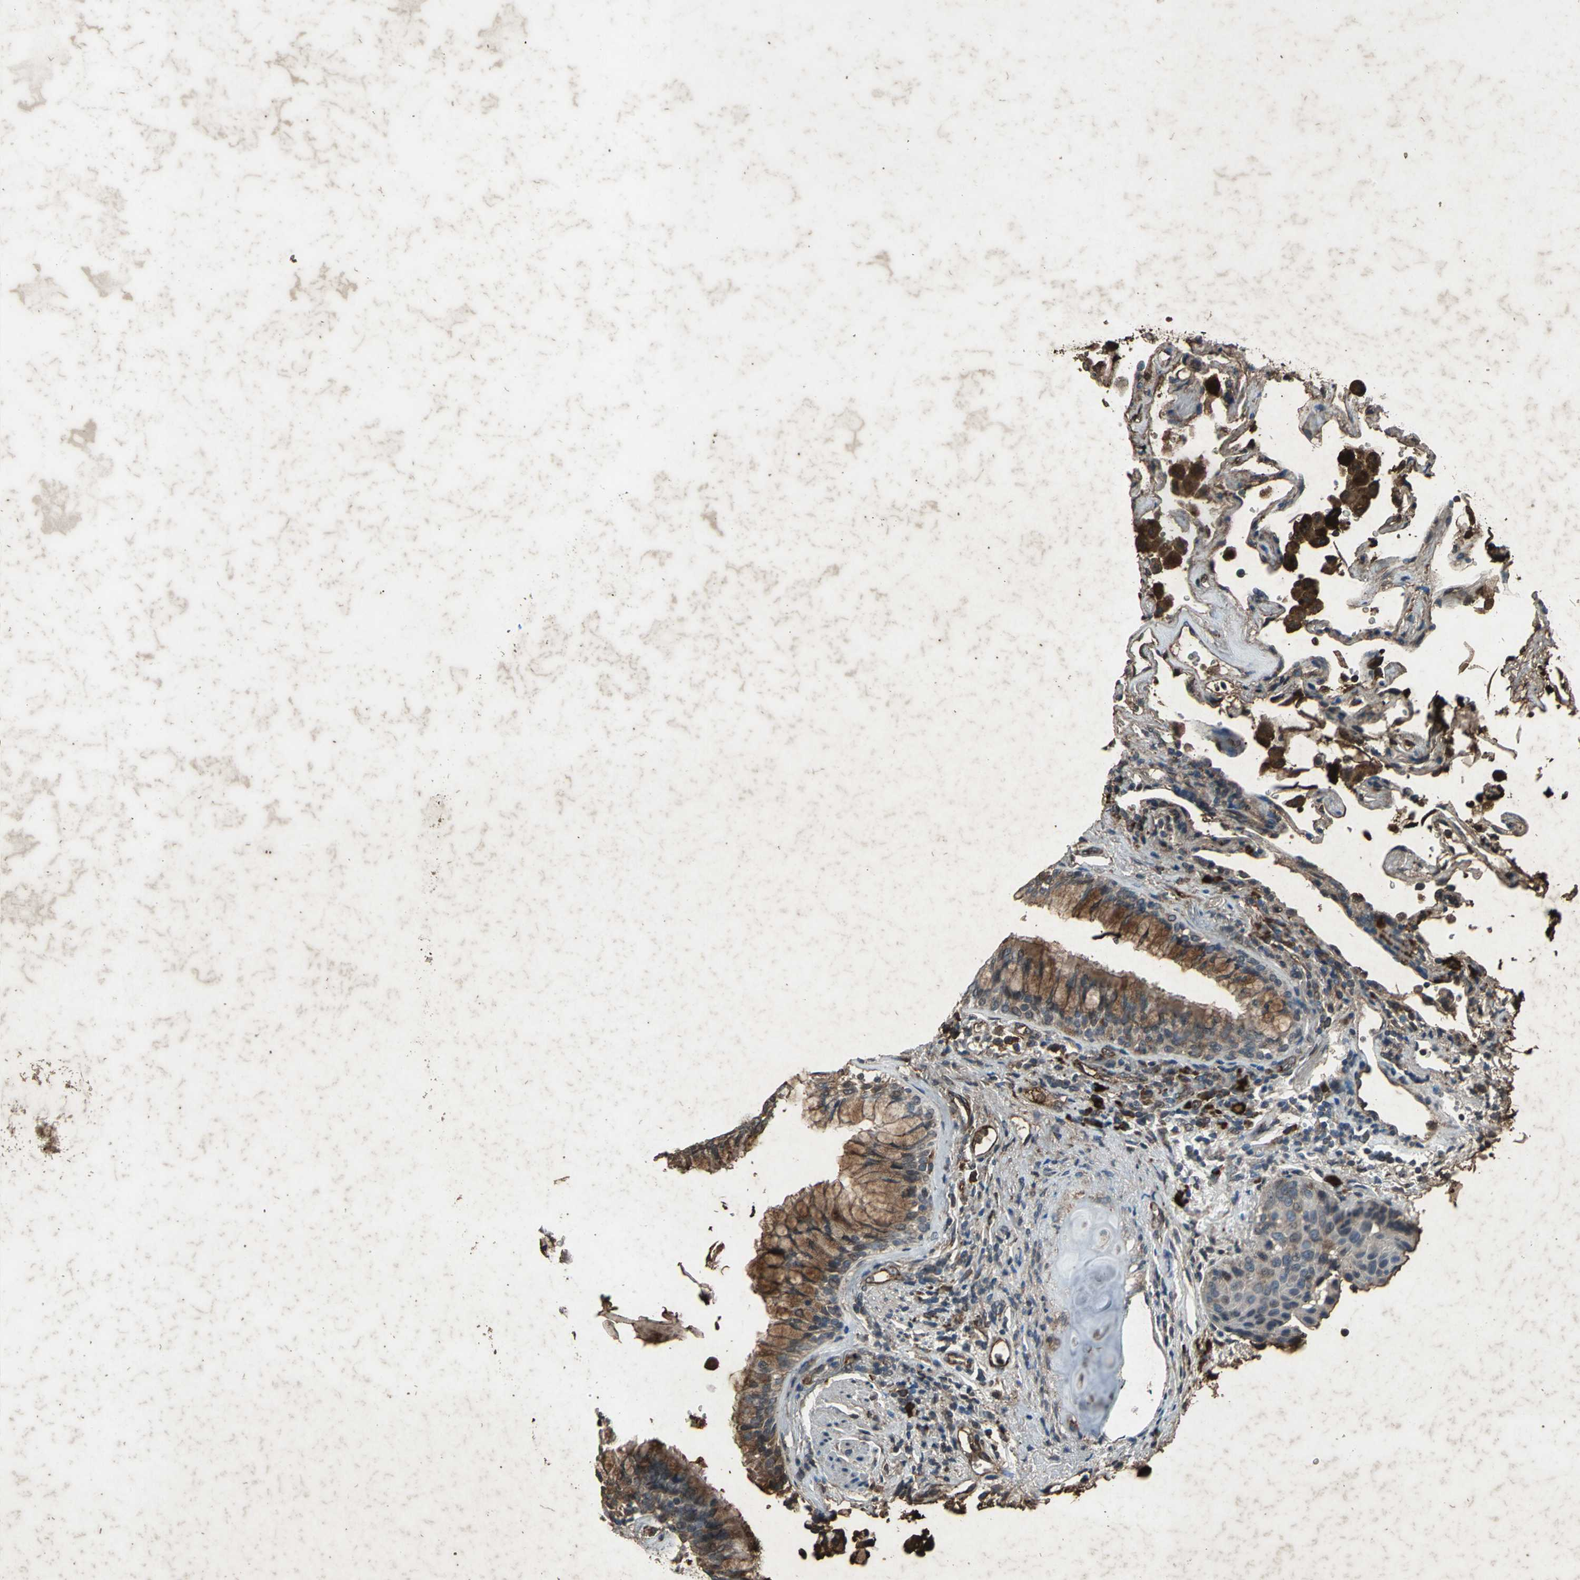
{"staining": {"intensity": "moderate", "quantity": ">75%", "location": "cytoplasmic/membranous,nuclear"}, "tissue": "lung cancer", "cell_type": "Tumor cells", "image_type": "cancer", "snomed": [{"axis": "morphology", "description": "Squamous cell carcinoma, NOS"}, {"axis": "topography", "description": "Lung"}], "caption": "Brown immunohistochemical staining in human lung squamous cell carcinoma reveals moderate cytoplasmic/membranous and nuclear expression in approximately >75% of tumor cells.", "gene": "SEPTIN4", "patient": {"sex": "female", "age": 67}}